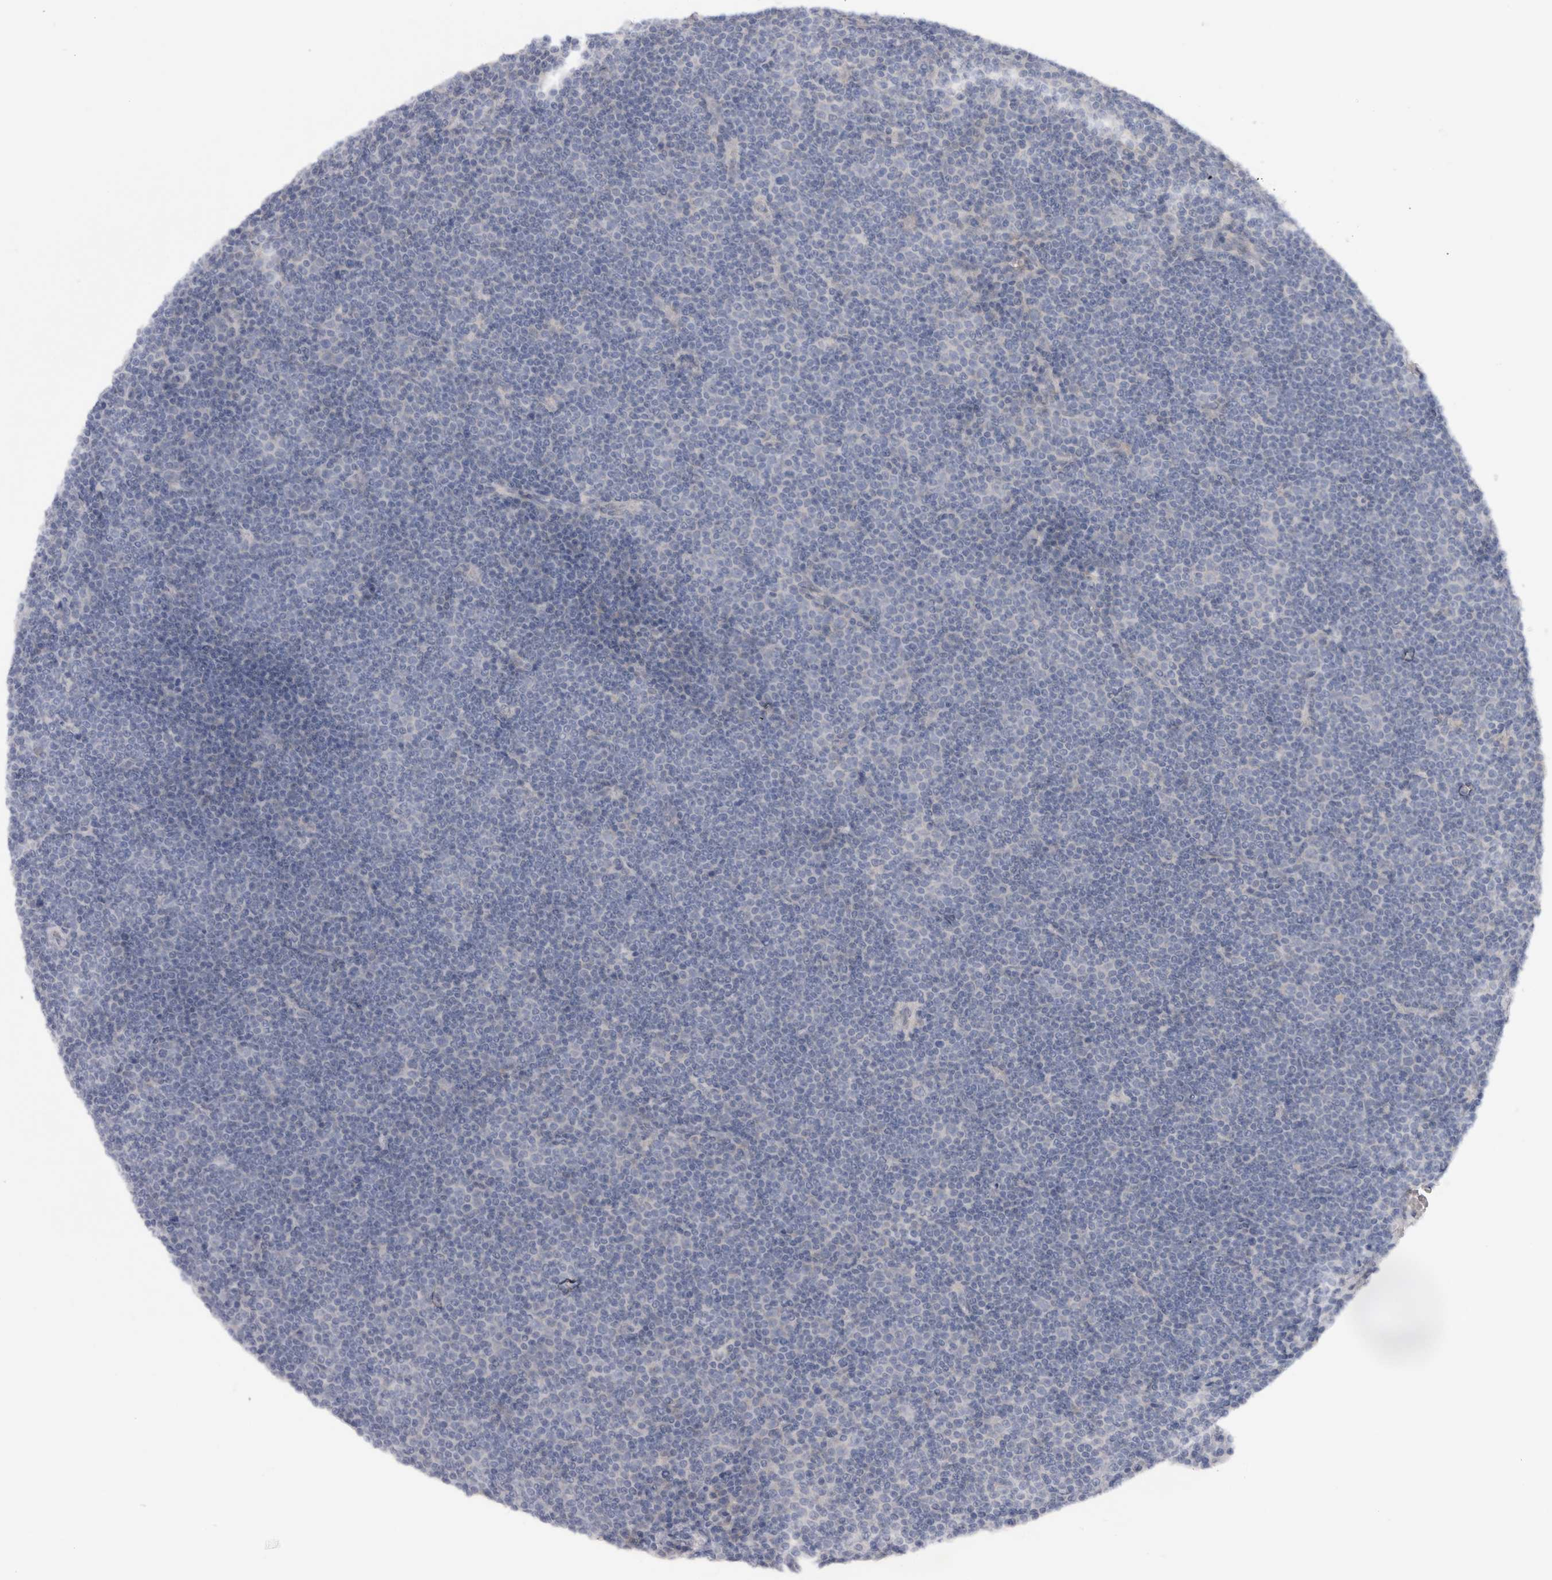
{"staining": {"intensity": "negative", "quantity": "none", "location": "none"}, "tissue": "lymphoma", "cell_type": "Tumor cells", "image_type": "cancer", "snomed": [{"axis": "morphology", "description": "Malignant lymphoma, non-Hodgkin's type, Low grade"}, {"axis": "topography", "description": "Lymph node"}], "caption": "The immunohistochemistry (IHC) histopathology image has no significant expression in tumor cells of lymphoma tissue.", "gene": "CHRM4", "patient": {"sex": "female", "age": 67}}